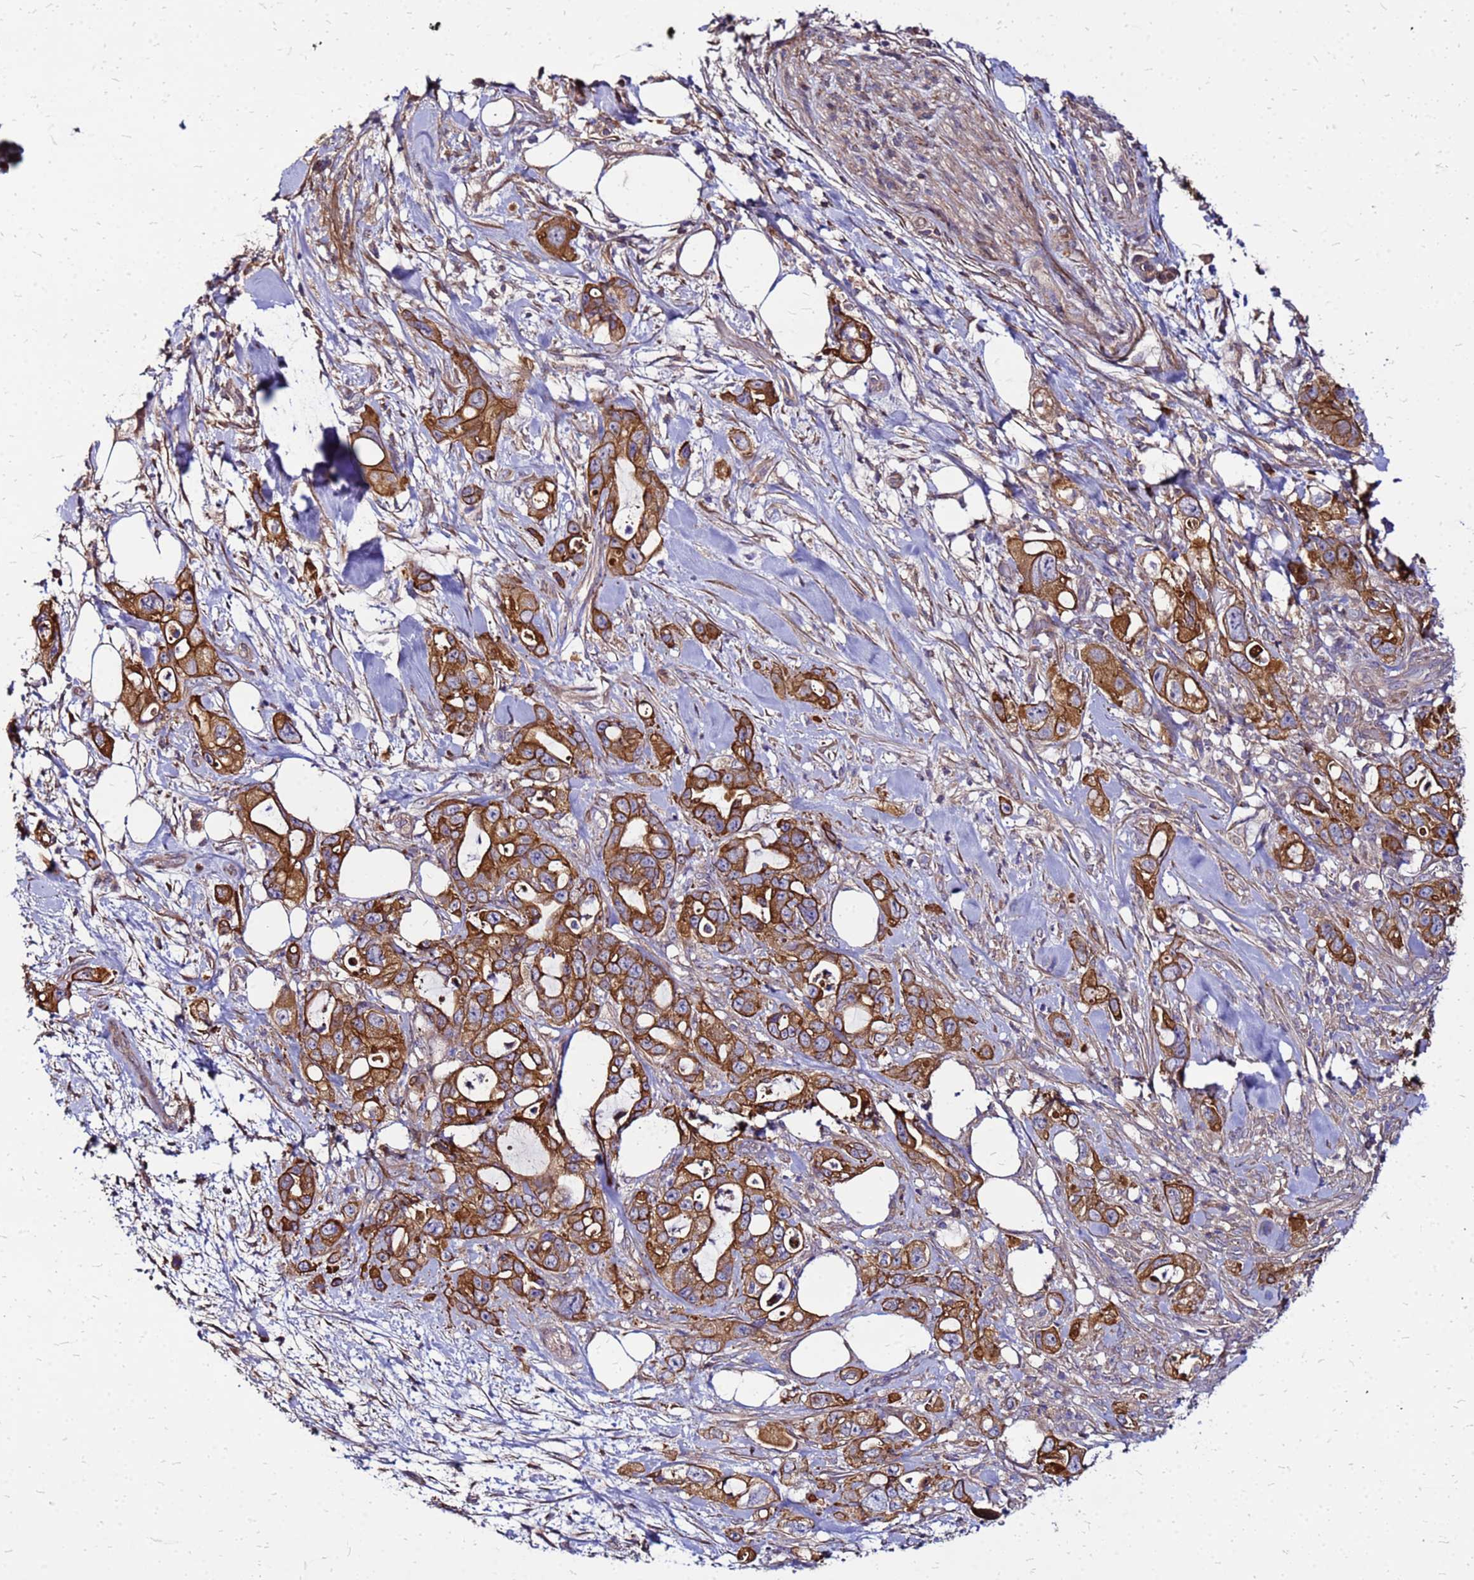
{"staining": {"intensity": "strong", "quantity": ">75%", "location": "cytoplasmic/membranous"}, "tissue": "pancreatic cancer", "cell_type": "Tumor cells", "image_type": "cancer", "snomed": [{"axis": "morphology", "description": "Adenocarcinoma, NOS"}, {"axis": "topography", "description": "Pancreas"}], "caption": "IHC staining of adenocarcinoma (pancreatic), which demonstrates high levels of strong cytoplasmic/membranous positivity in approximately >75% of tumor cells indicating strong cytoplasmic/membranous protein staining. The staining was performed using DAB (3,3'-diaminobenzidine) (brown) for protein detection and nuclei were counterstained in hematoxylin (blue).", "gene": "VMO1", "patient": {"sex": "female", "age": 61}}